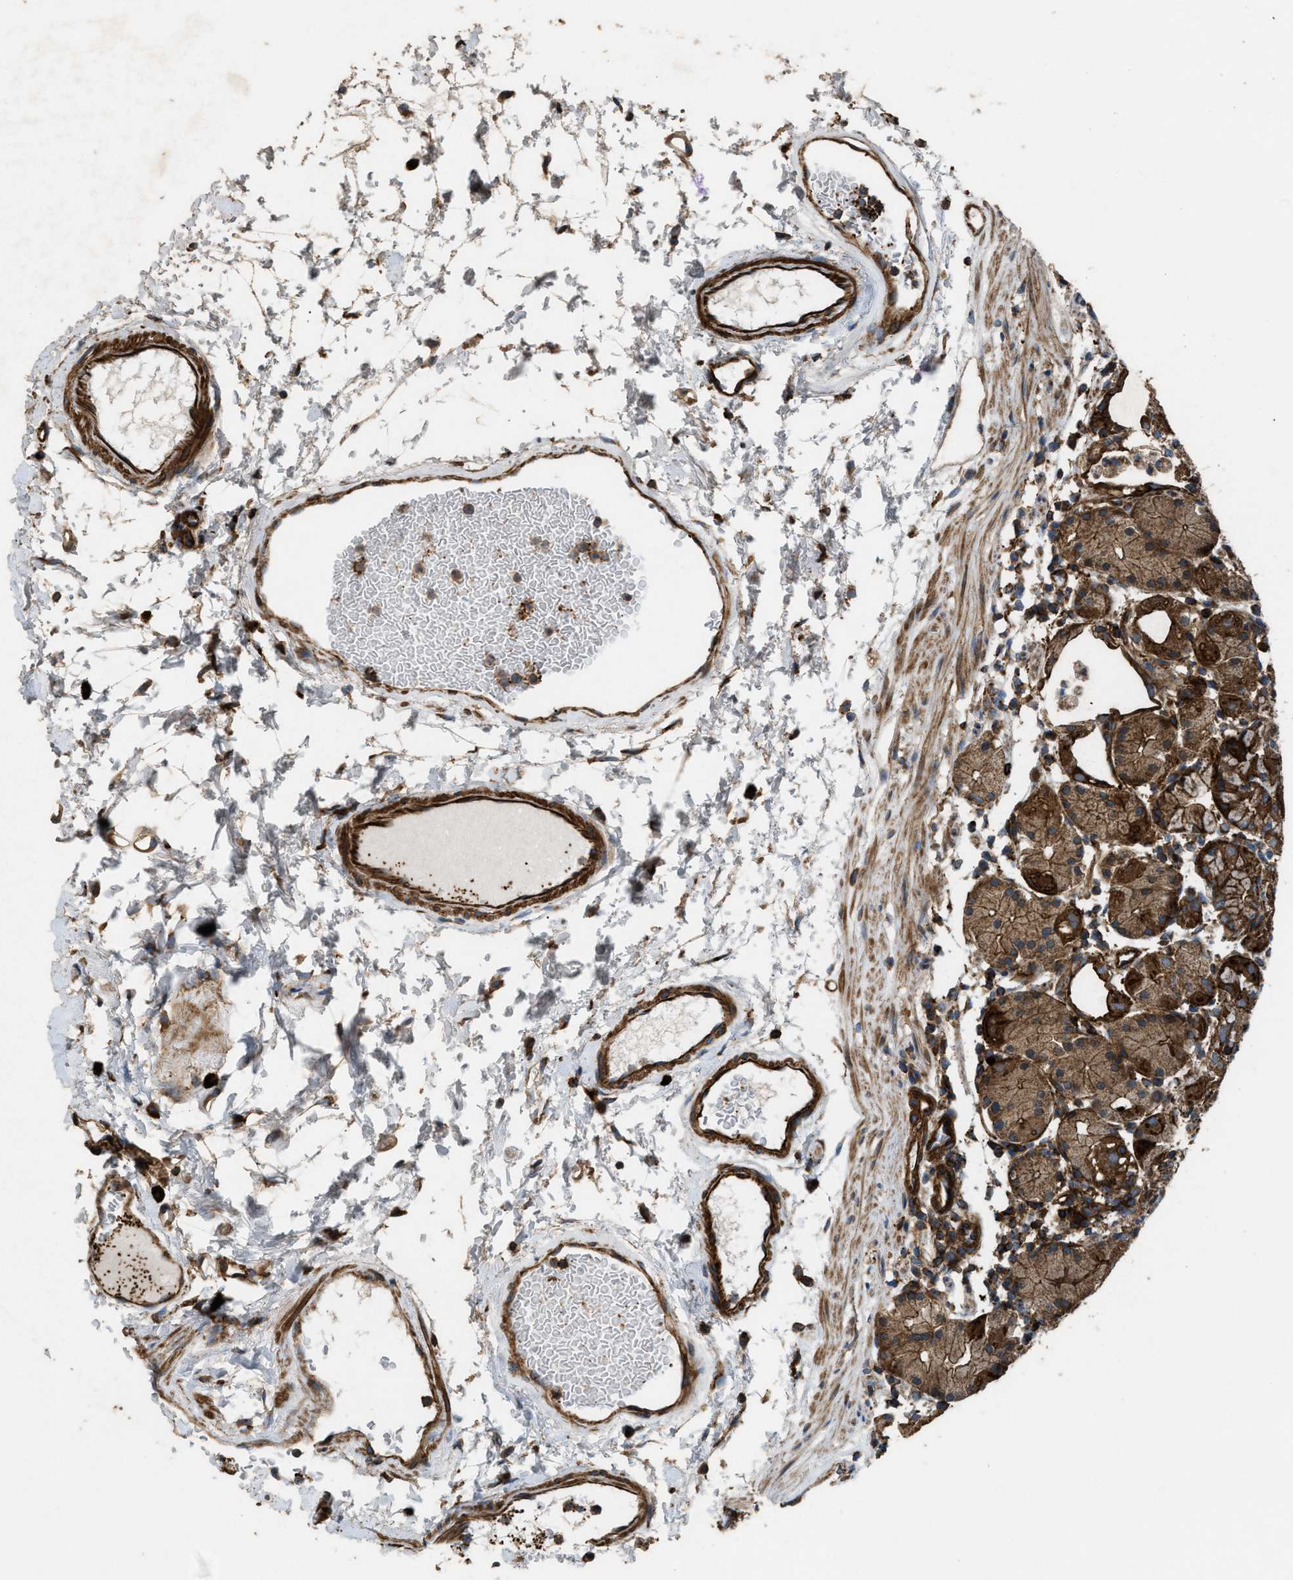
{"staining": {"intensity": "strong", "quantity": "25%-75%", "location": "cytoplasmic/membranous"}, "tissue": "stomach", "cell_type": "Glandular cells", "image_type": "normal", "snomed": [{"axis": "morphology", "description": "Normal tissue, NOS"}, {"axis": "topography", "description": "Stomach"}, {"axis": "topography", "description": "Stomach, lower"}], "caption": "Stomach stained for a protein demonstrates strong cytoplasmic/membranous positivity in glandular cells. (brown staining indicates protein expression, while blue staining denotes nuclei).", "gene": "EGLN1", "patient": {"sex": "female", "age": 75}}